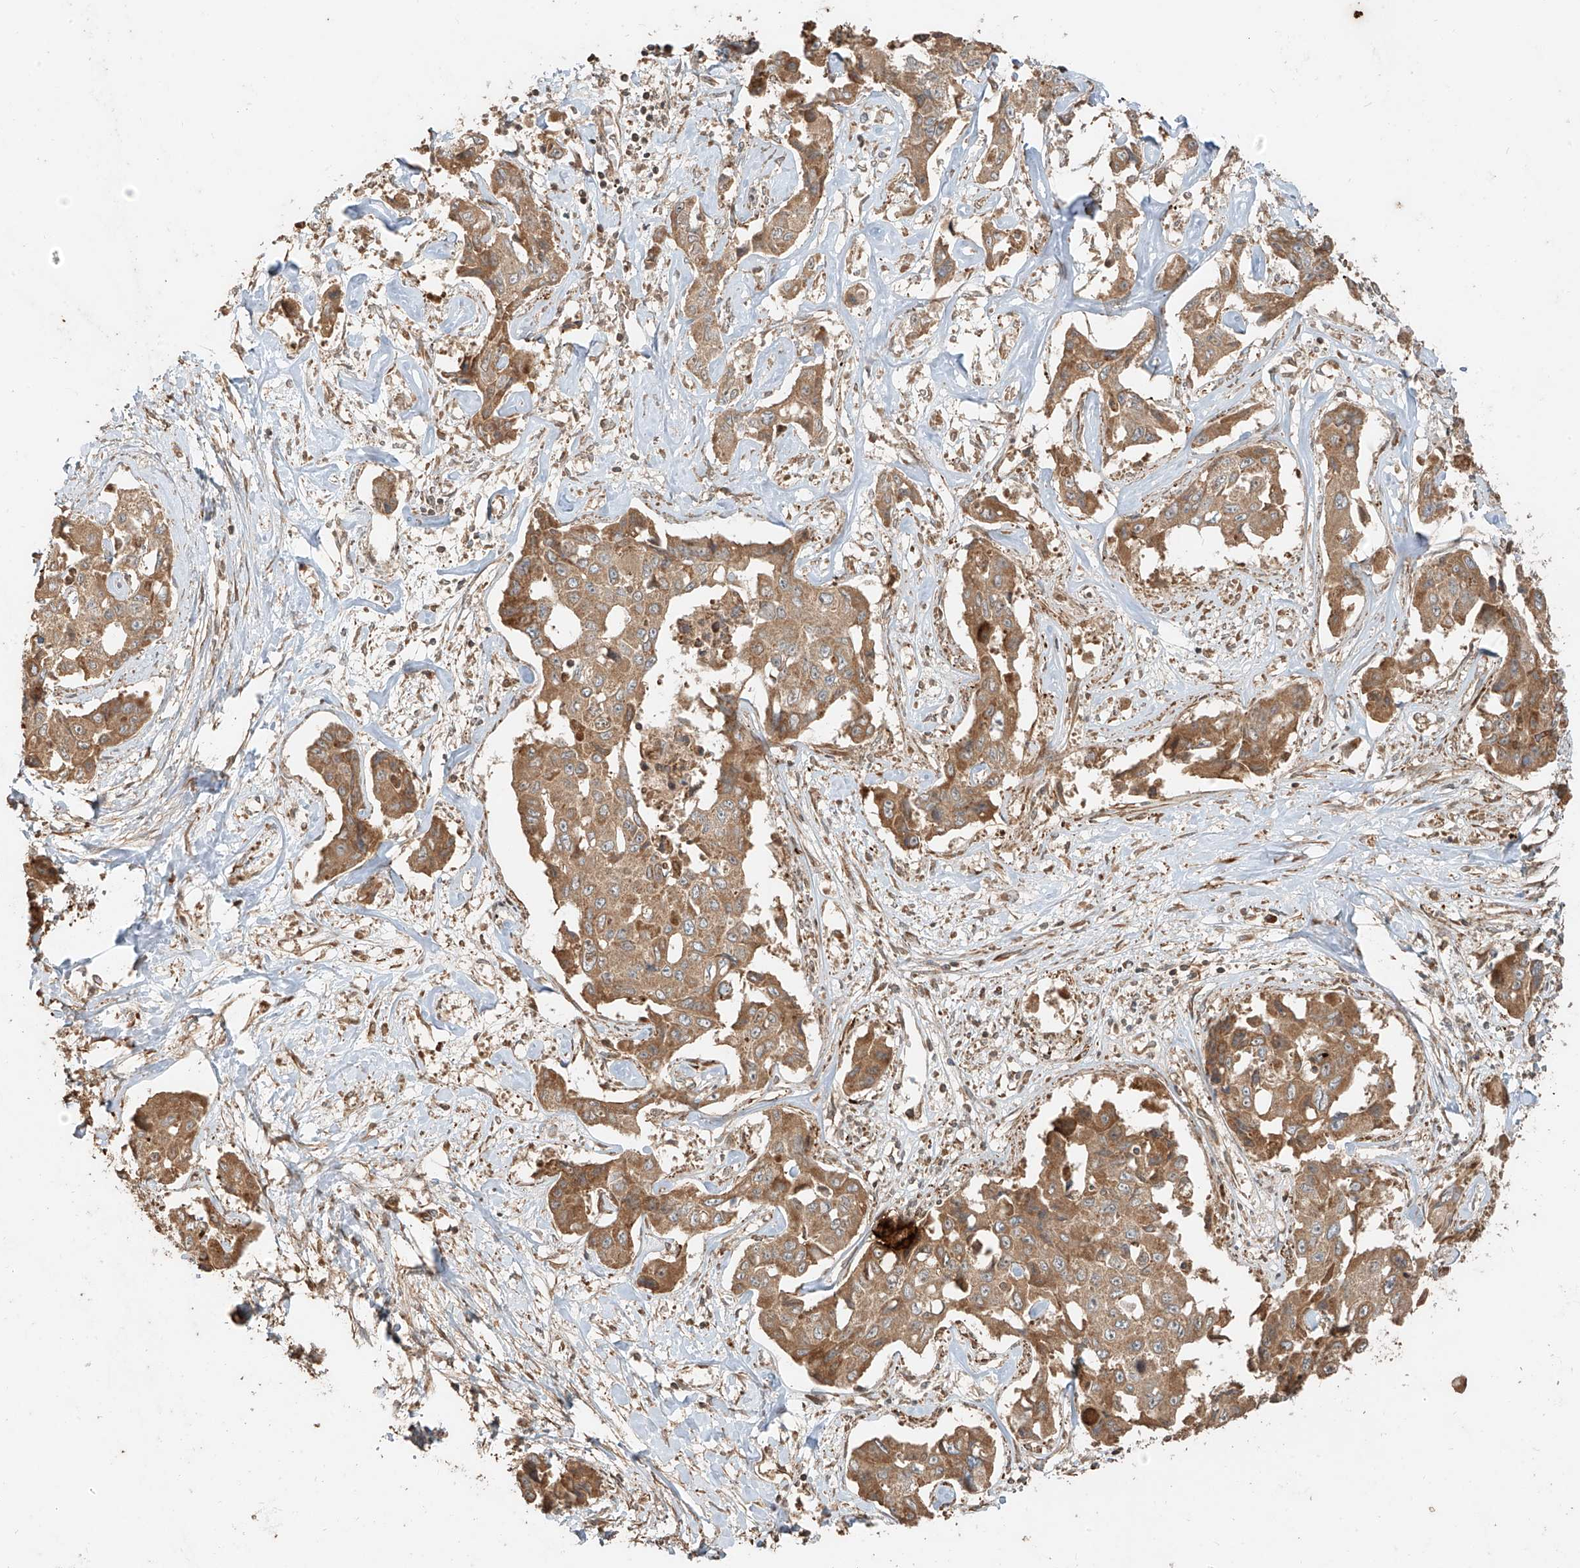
{"staining": {"intensity": "moderate", "quantity": ">75%", "location": "cytoplasmic/membranous"}, "tissue": "liver cancer", "cell_type": "Tumor cells", "image_type": "cancer", "snomed": [{"axis": "morphology", "description": "Cholangiocarcinoma"}, {"axis": "topography", "description": "Liver"}], "caption": "Moderate cytoplasmic/membranous protein positivity is appreciated in approximately >75% of tumor cells in liver cancer. (DAB IHC, brown staining for protein, blue staining for nuclei).", "gene": "ANKZF1", "patient": {"sex": "male", "age": 59}}